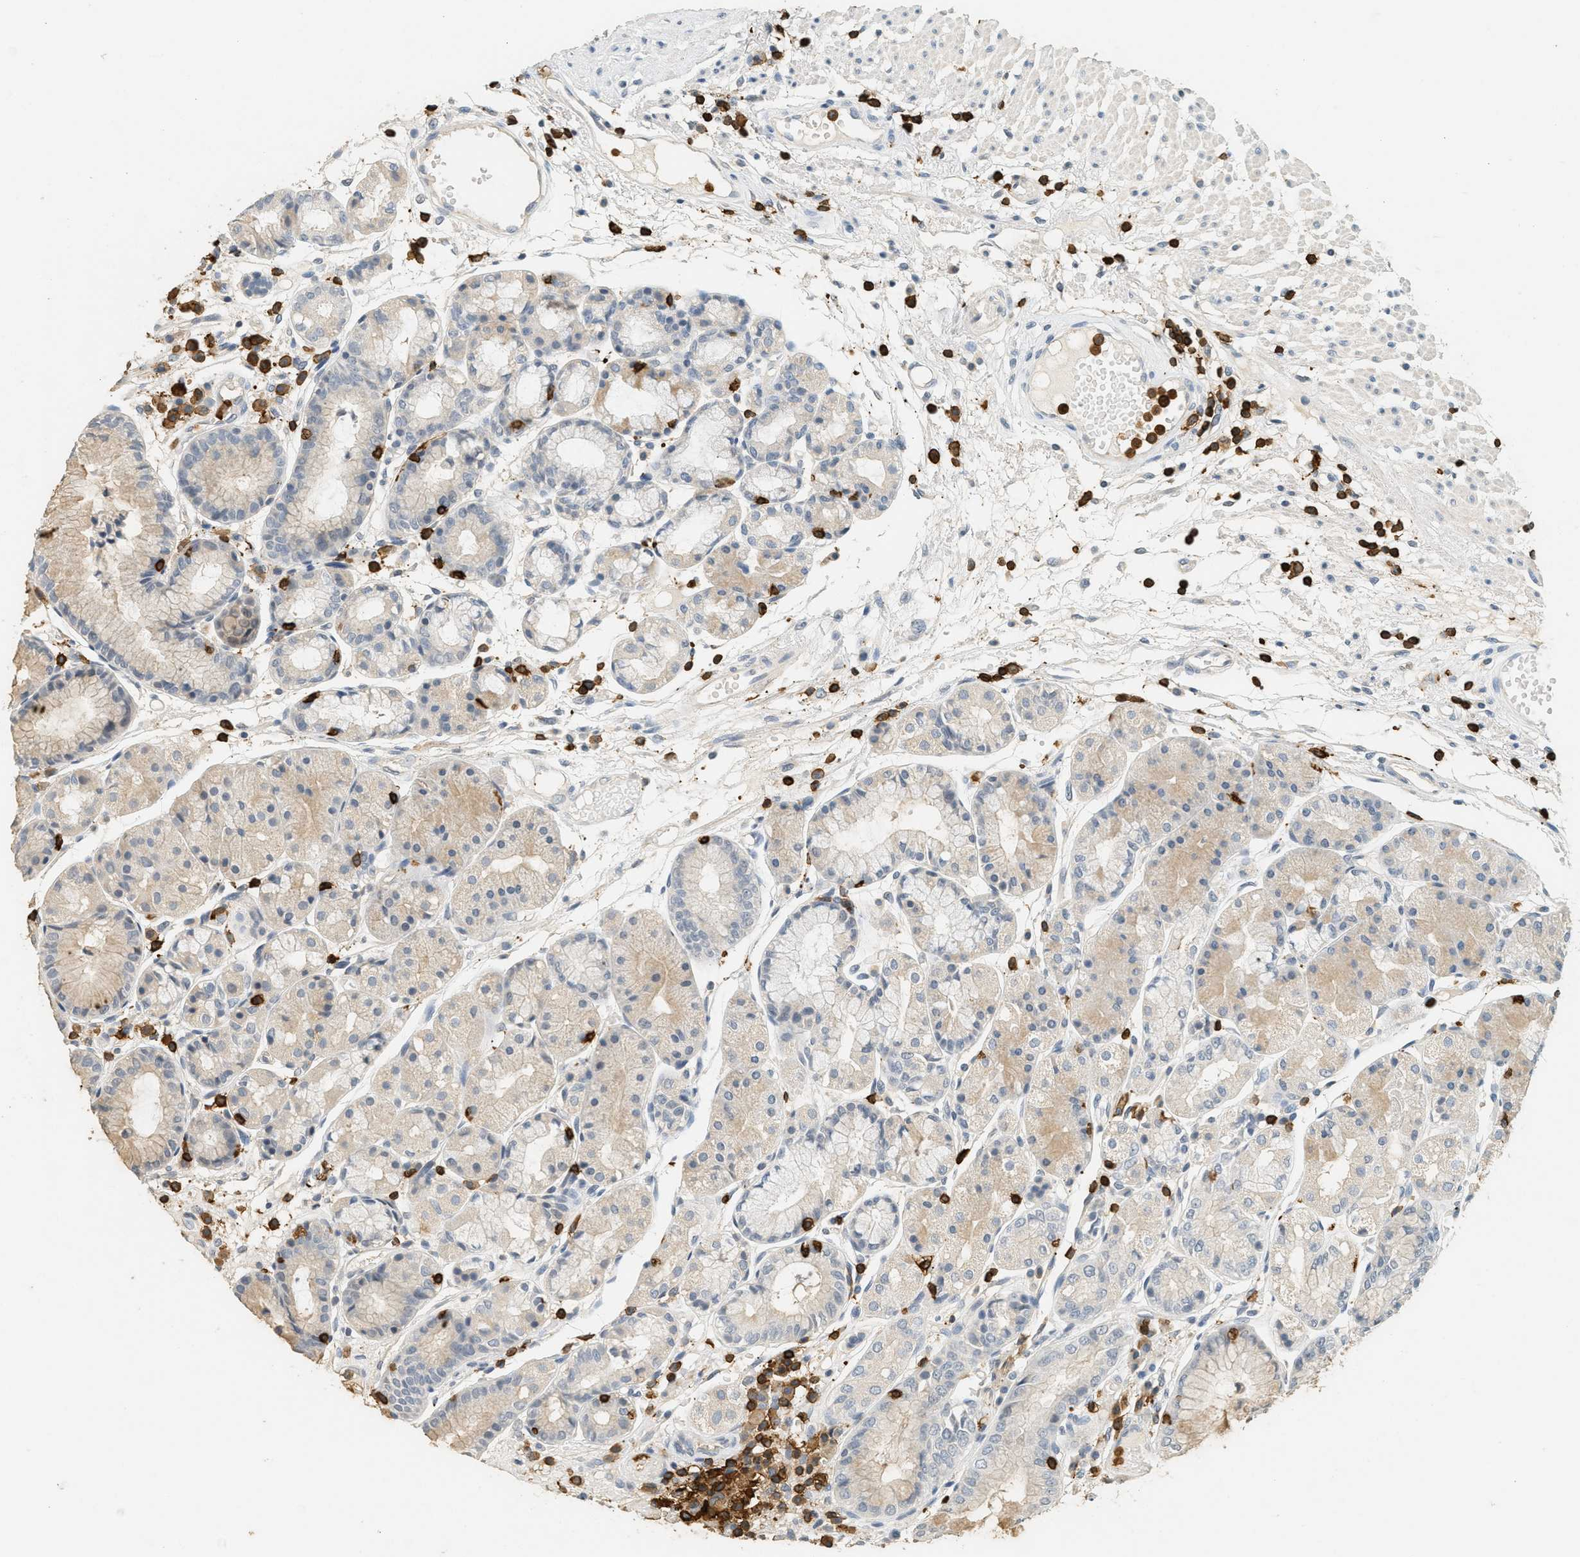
{"staining": {"intensity": "weak", "quantity": "25%-75%", "location": "cytoplasmic/membranous"}, "tissue": "stomach", "cell_type": "Glandular cells", "image_type": "normal", "snomed": [{"axis": "morphology", "description": "Normal tissue, NOS"}, {"axis": "topography", "description": "Stomach, upper"}], "caption": "This is an image of IHC staining of benign stomach, which shows weak expression in the cytoplasmic/membranous of glandular cells.", "gene": "LSP1", "patient": {"sex": "male", "age": 72}}